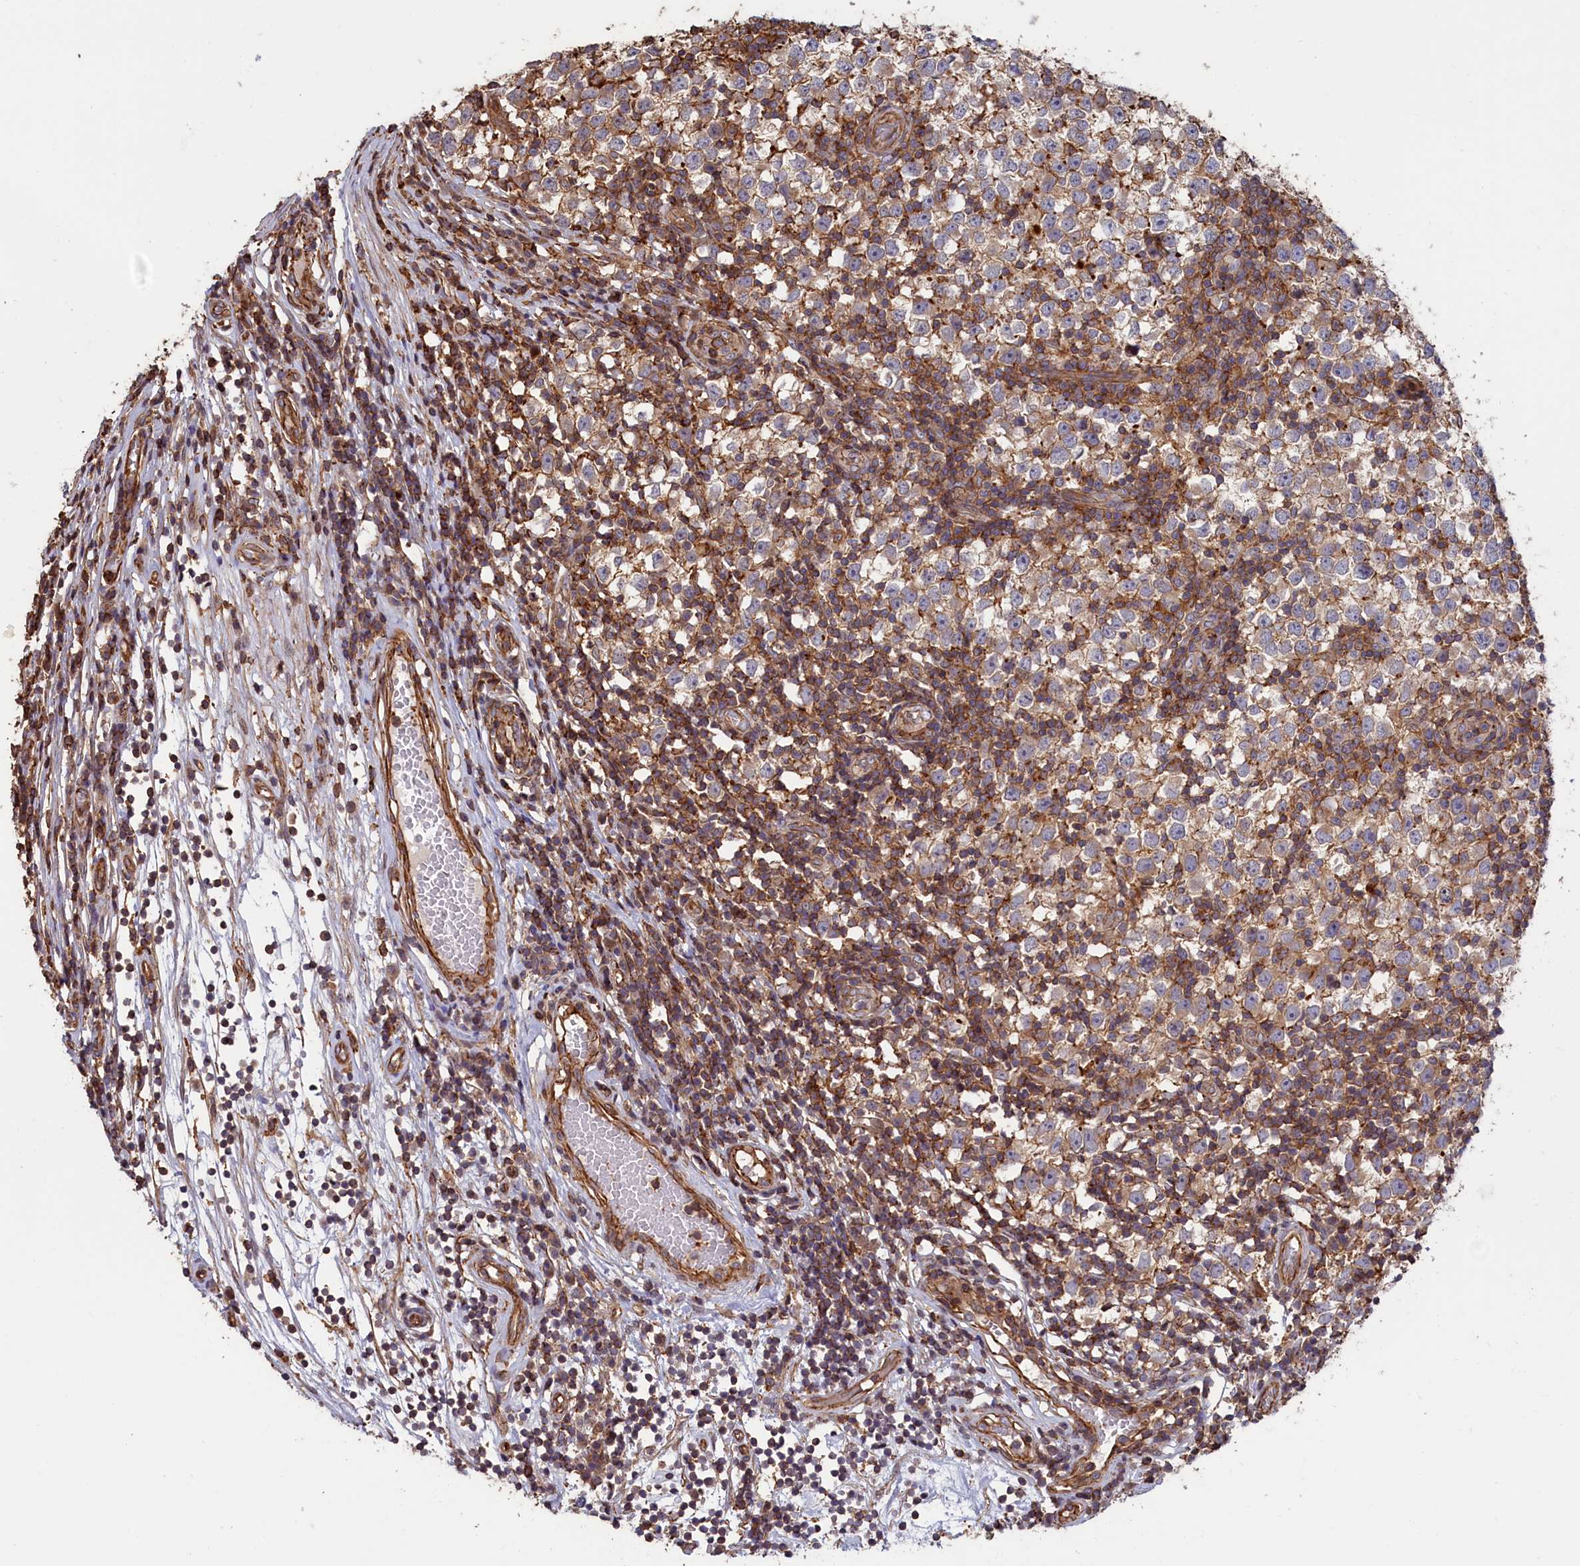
{"staining": {"intensity": "weak", "quantity": "25%-75%", "location": "cytoplasmic/membranous"}, "tissue": "testis cancer", "cell_type": "Tumor cells", "image_type": "cancer", "snomed": [{"axis": "morphology", "description": "Seminoma, NOS"}, {"axis": "topography", "description": "Testis"}], "caption": "Approximately 25%-75% of tumor cells in testis cancer reveal weak cytoplasmic/membranous protein expression as visualized by brown immunohistochemical staining.", "gene": "ANKRD27", "patient": {"sex": "male", "age": 65}}